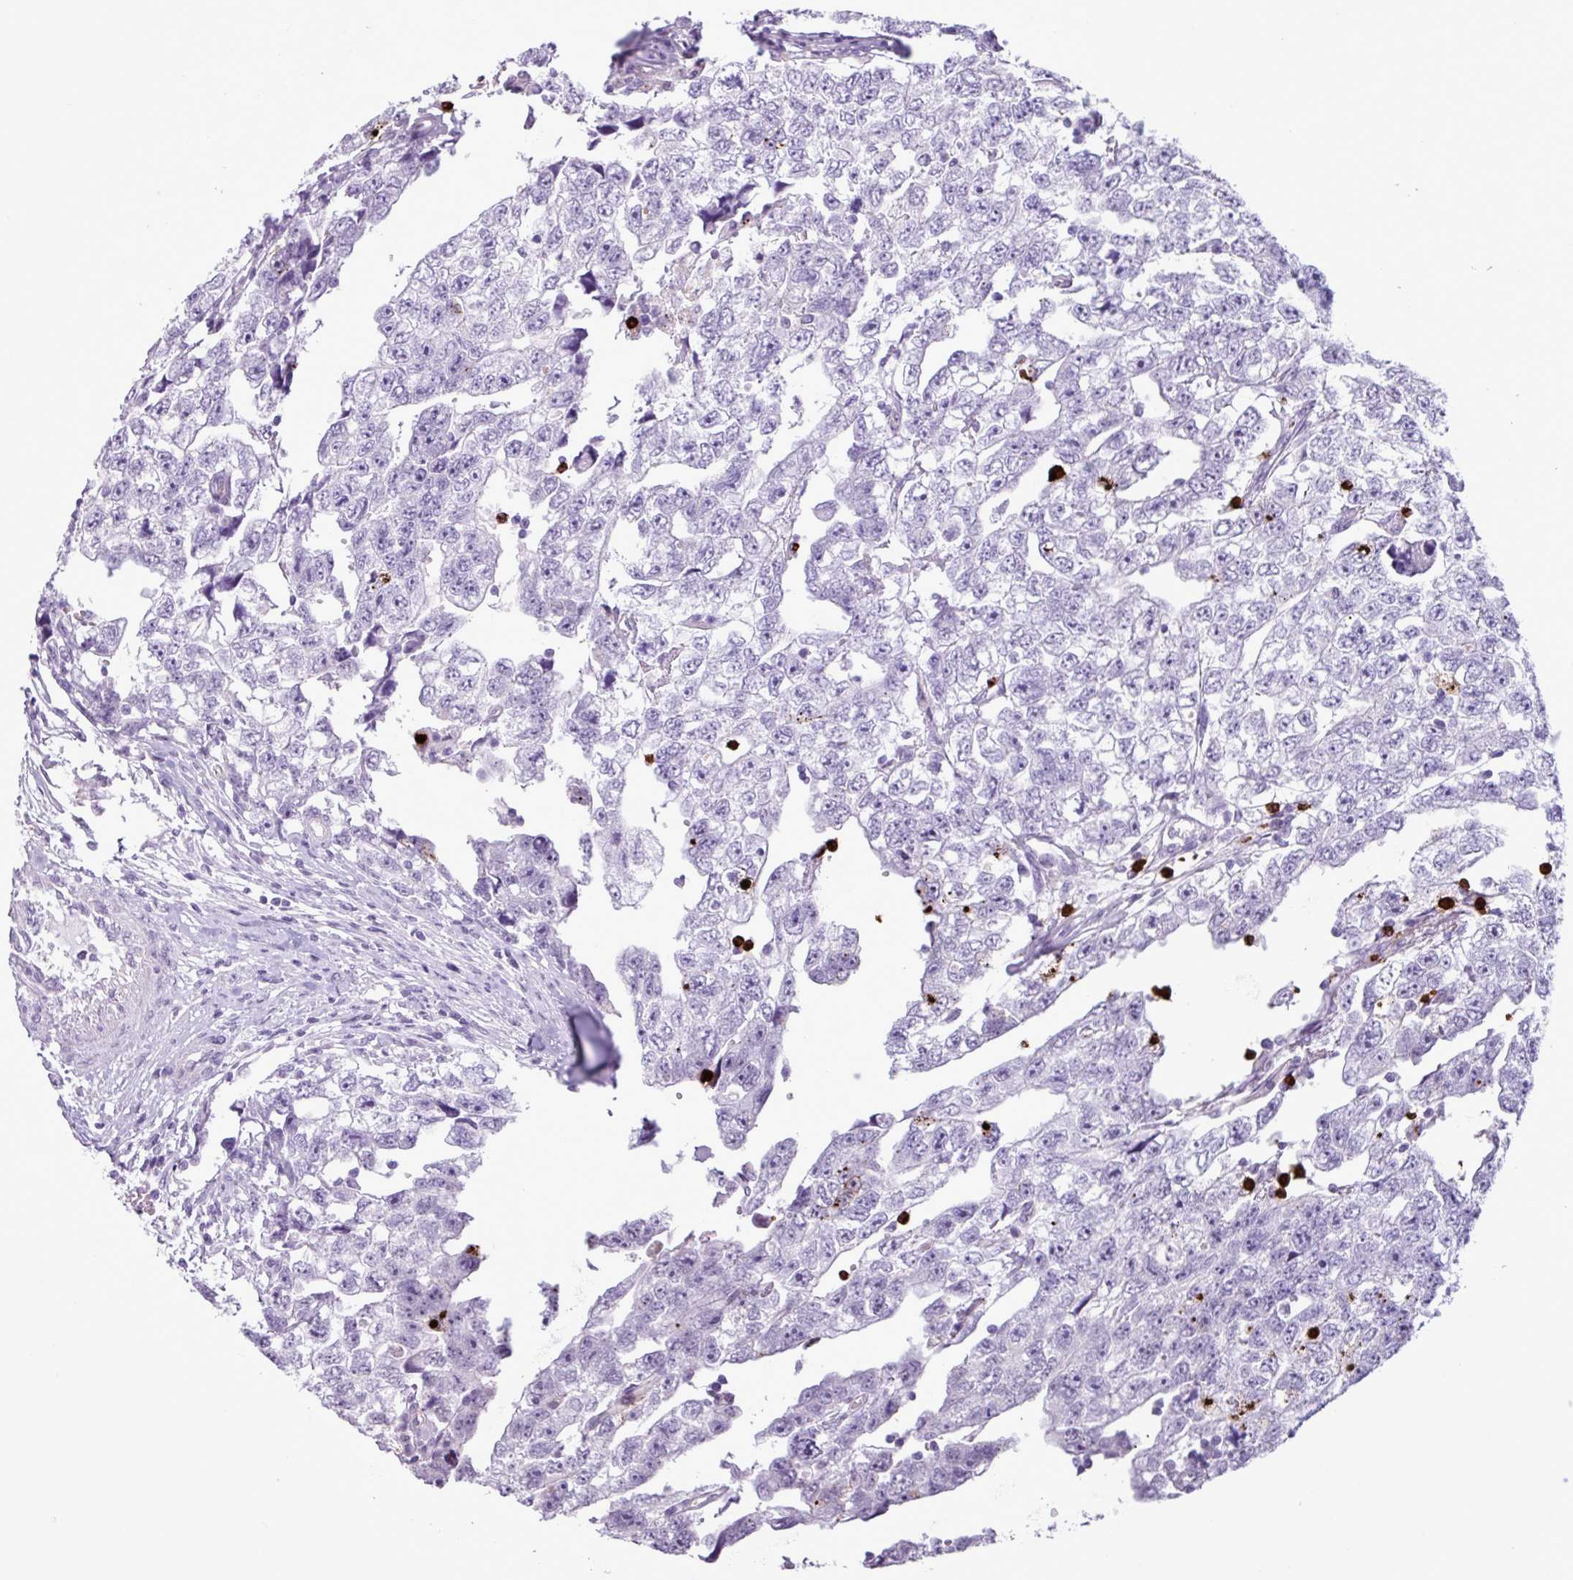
{"staining": {"intensity": "negative", "quantity": "none", "location": "none"}, "tissue": "testis cancer", "cell_type": "Tumor cells", "image_type": "cancer", "snomed": [{"axis": "morphology", "description": "Carcinoma, Embryonal, NOS"}, {"axis": "topography", "description": "Testis"}], "caption": "Tumor cells show no significant protein staining in testis cancer.", "gene": "TMEM178A", "patient": {"sex": "male", "age": 22}}